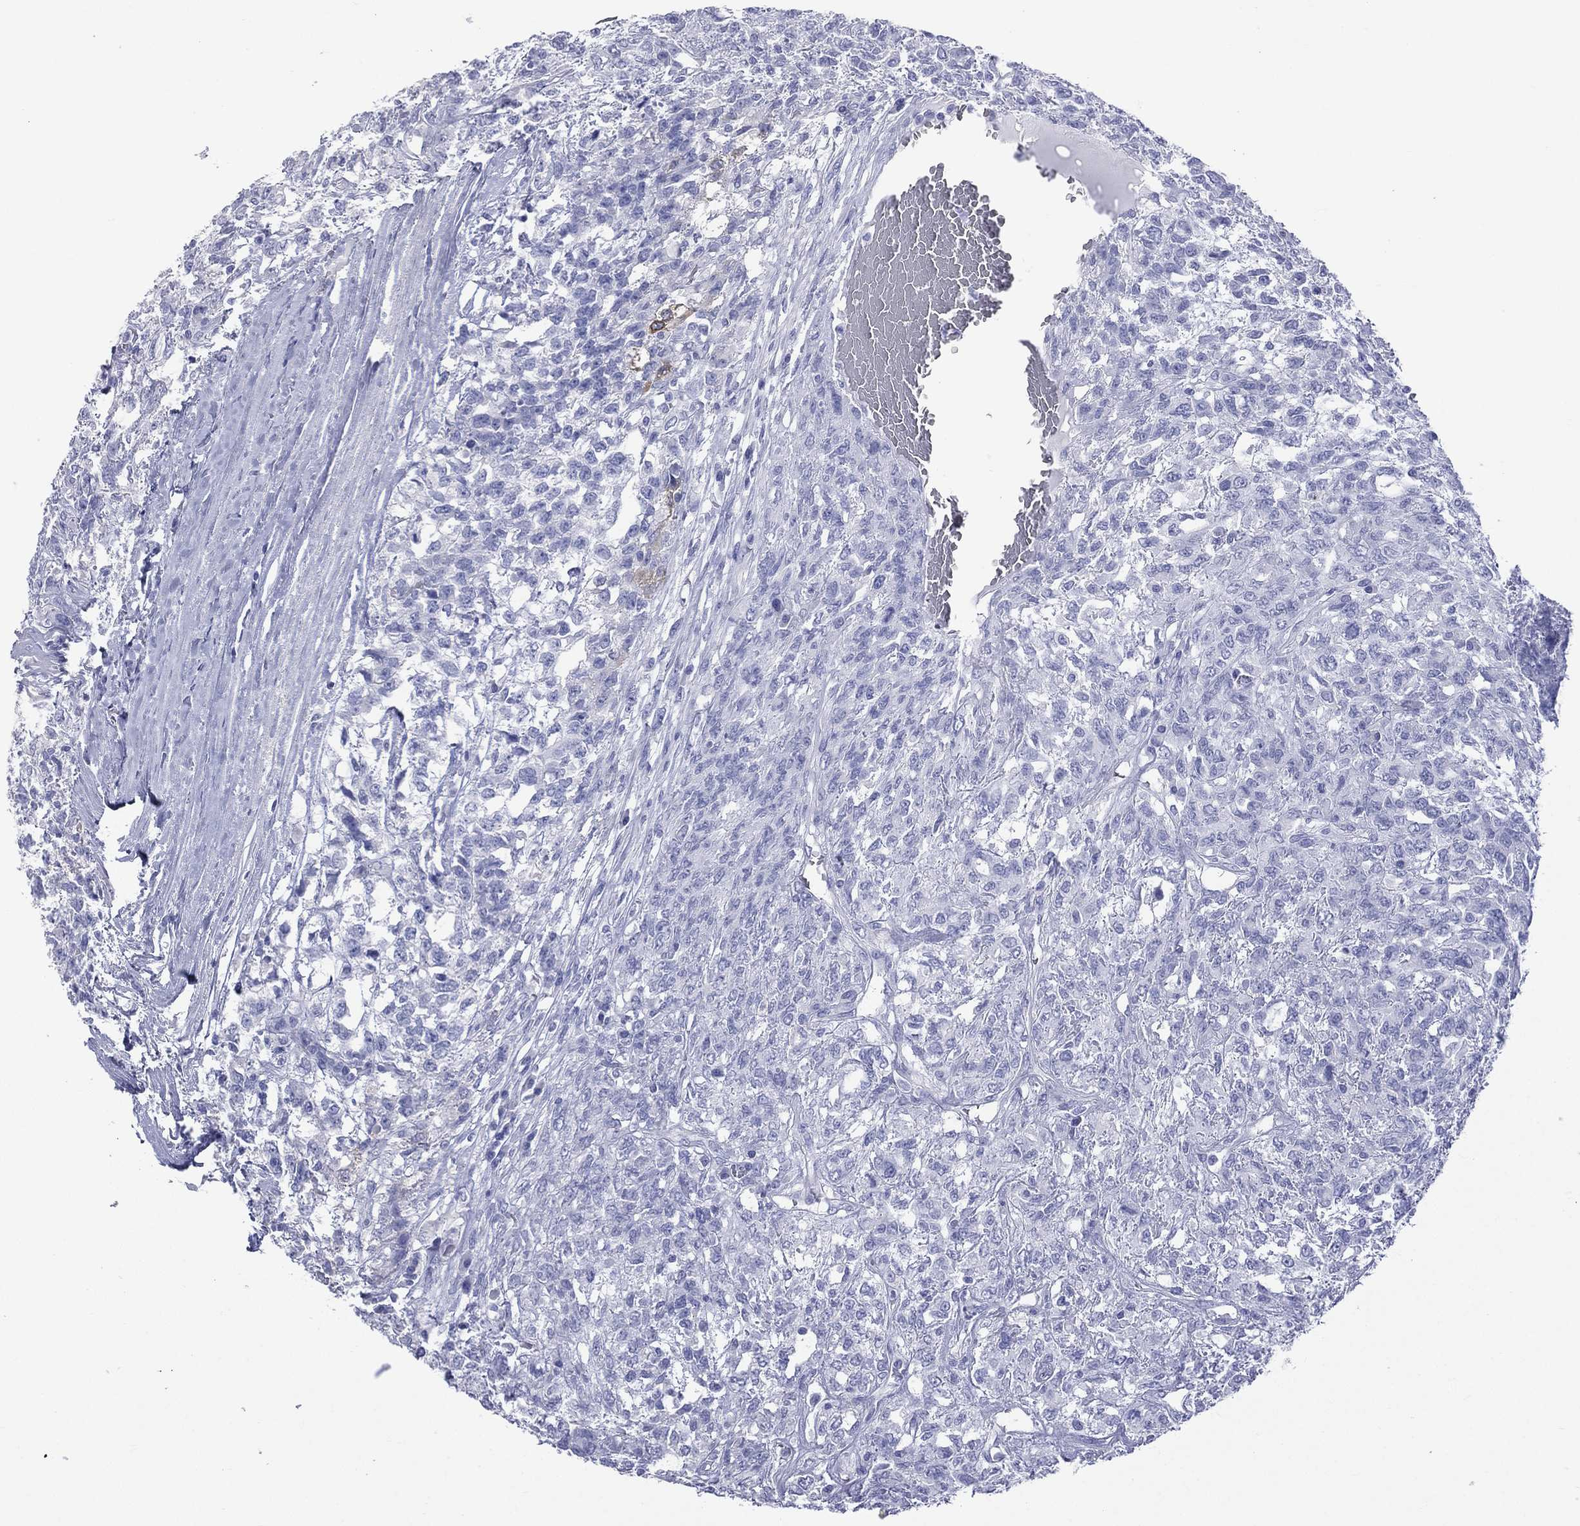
{"staining": {"intensity": "negative", "quantity": "none", "location": "none"}, "tissue": "testis cancer", "cell_type": "Tumor cells", "image_type": "cancer", "snomed": [{"axis": "morphology", "description": "Seminoma, NOS"}, {"axis": "topography", "description": "Testis"}], "caption": "DAB (3,3'-diaminobenzidine) immunohistochemical staining of human testis cancer (seminoma) demonstrates no significant expression in tumor cells. (Stains: DAB (3,3'-diaminobenzidine) IHC with hematoxylin counter stain, Microscopy: brightfield microscopy at high magnification).", "gene": "CES2", "patient": {"sex": "male", "age": 52}}